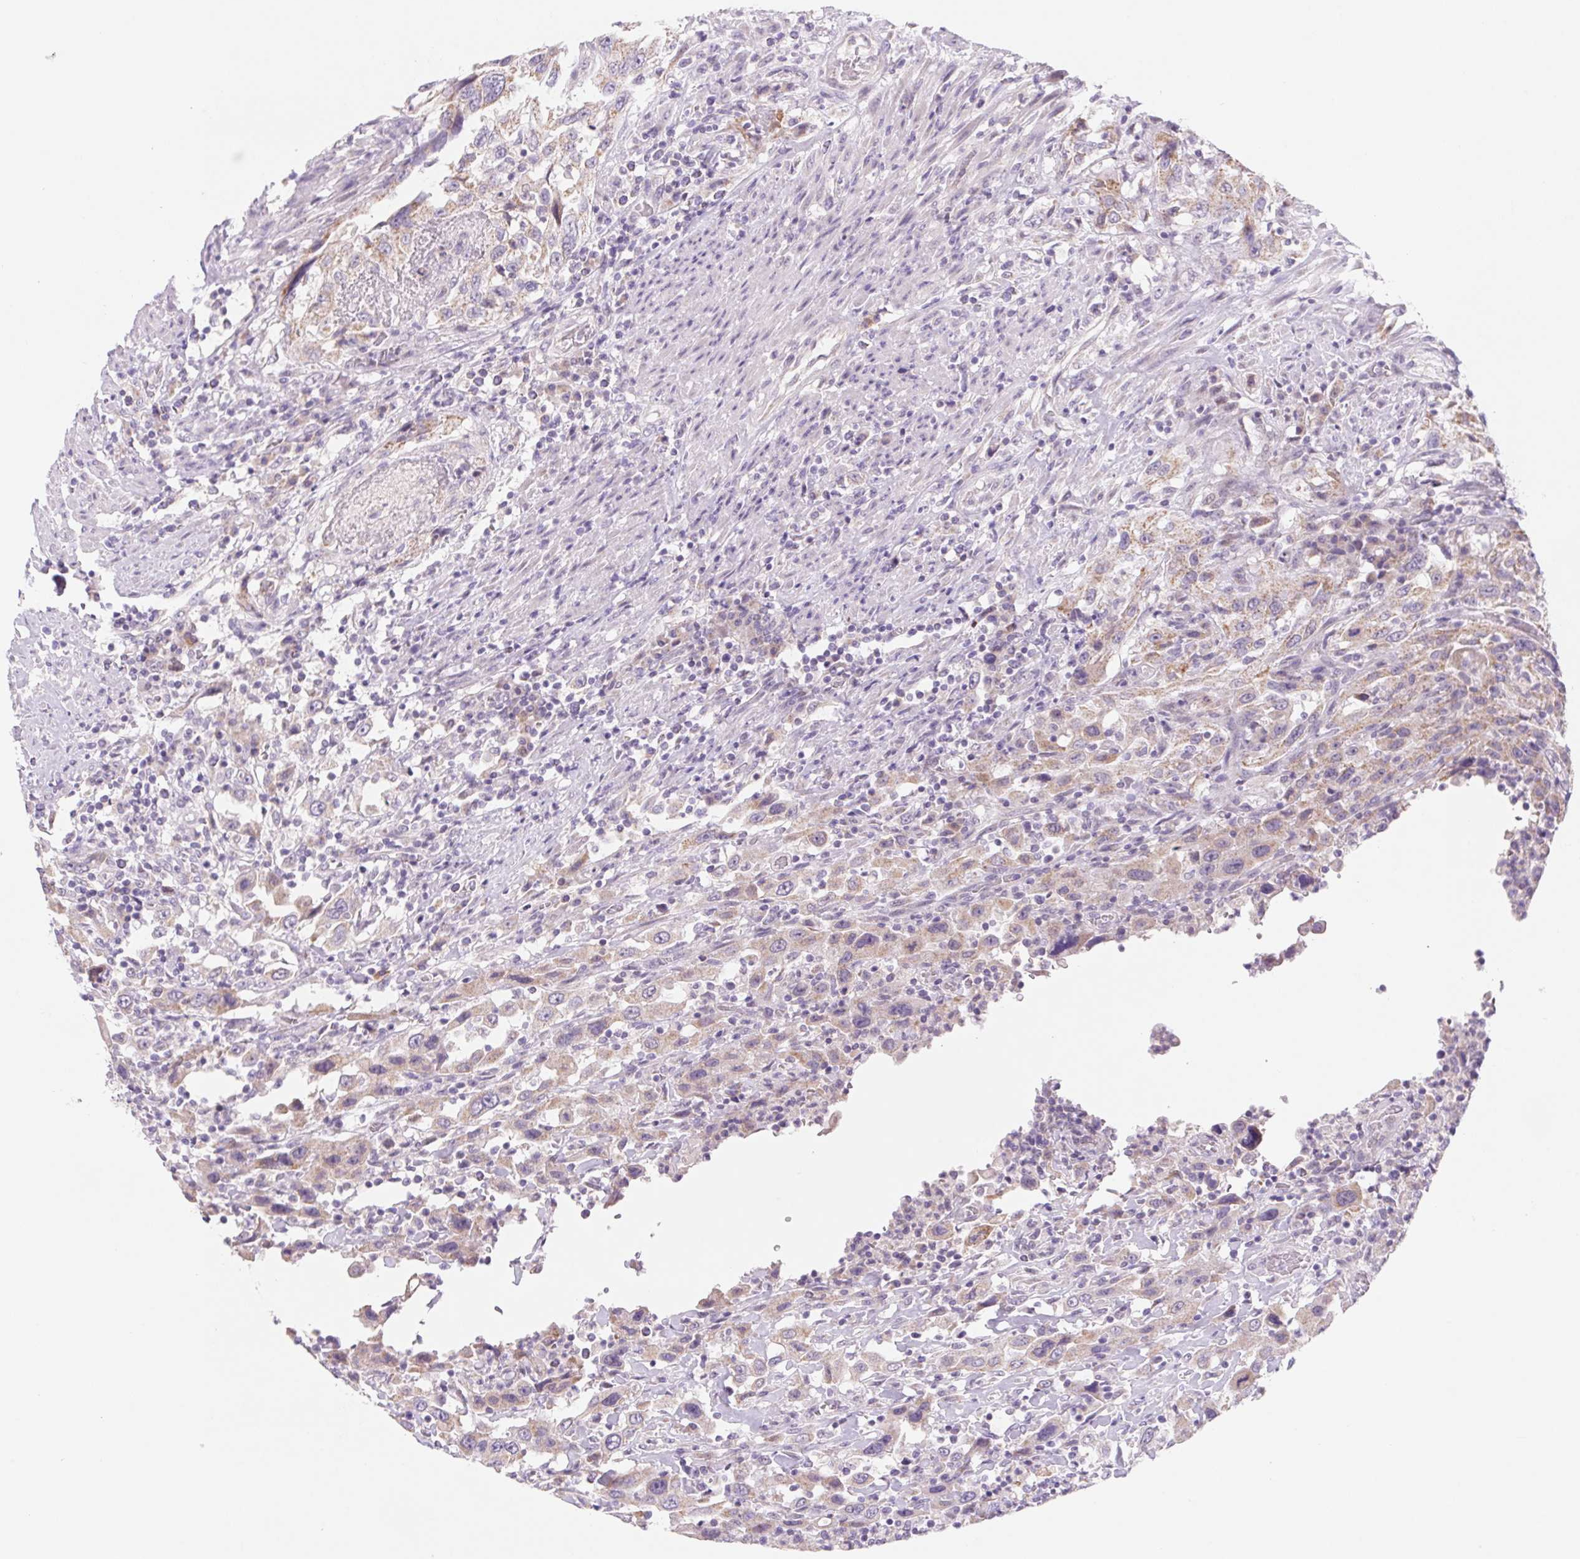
{"staining": {"intensity": "weak", "quantity": ">75%", "location": "cytoplasmic/membranous"}, "tissue": "urothelial cancer", "cell_type": "Tumor cells", "image_type": "cancer", "snomed": [{"axis": "morphology", "description": "Urothelial carcinoma, High grade"}, {"axis": "topography", "description": "Urinary bladder"}], "caption": "Urothelial cancer stained with immunohistochemistry exhibits weak cytoplasmic/membranous expression in approximately >75% of tumor cells.", "gene": "DPPA5", "patient": {"sex": "male", "age": 61}}